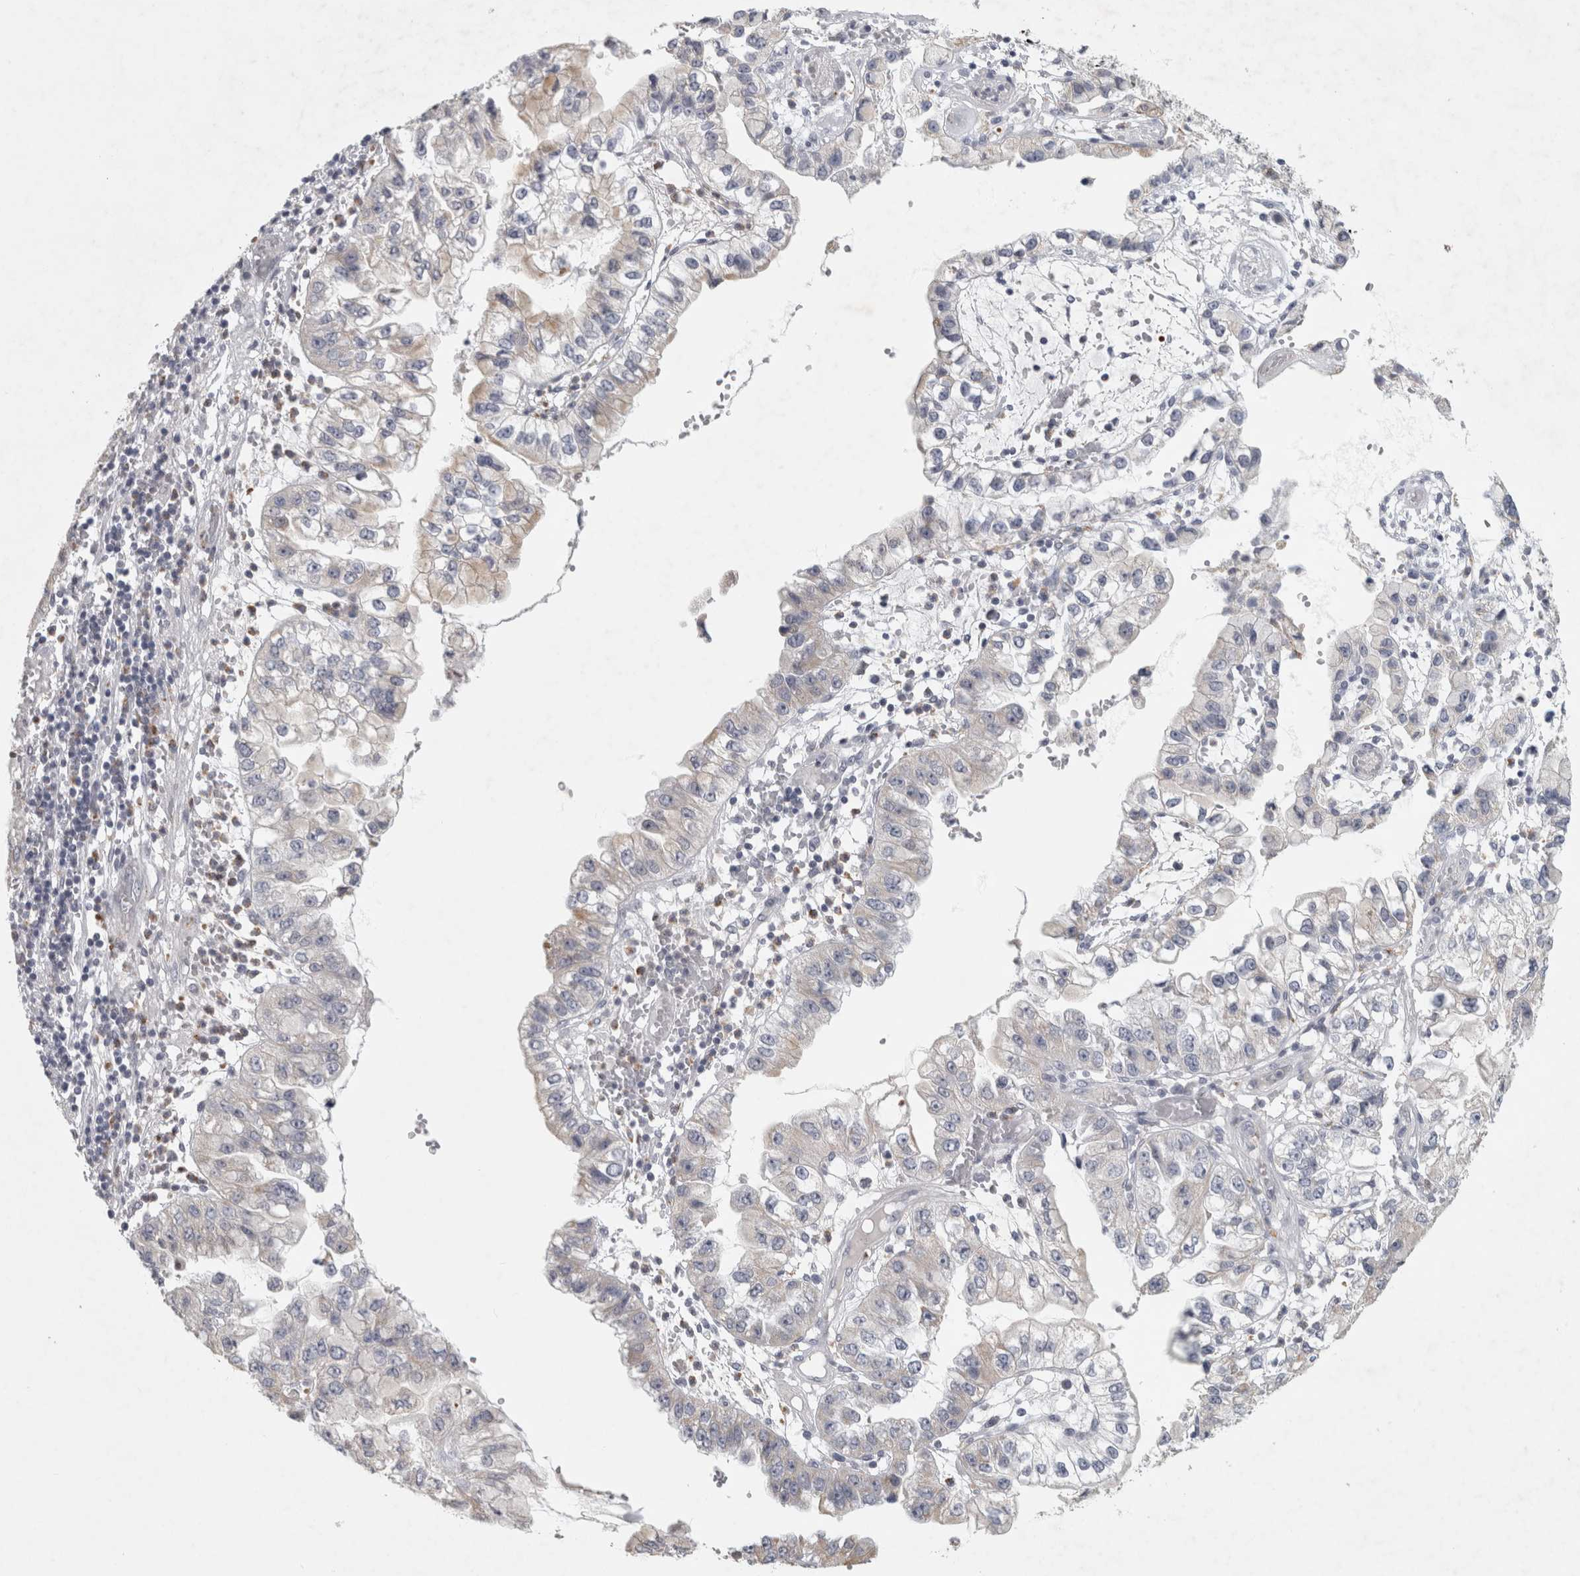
{"staining": {"intensity": "negative", "quantity": "none", "location": "none"}, "tissue": "liver cancer", "cell_type": "Tumor cells", "image_type": "cancer", "snomed": [{"axis": "morphology", "description": "Cholangiocarcinoma"}, {"axis": "topography", "description": "Liver"}], "caption": "The immunohistochemistry histopathology image has no significant positivity in tumor cells of liver cancer tissue.", "gene": "PTPRN2", "patient": {"sex": "female", "age": 79}}